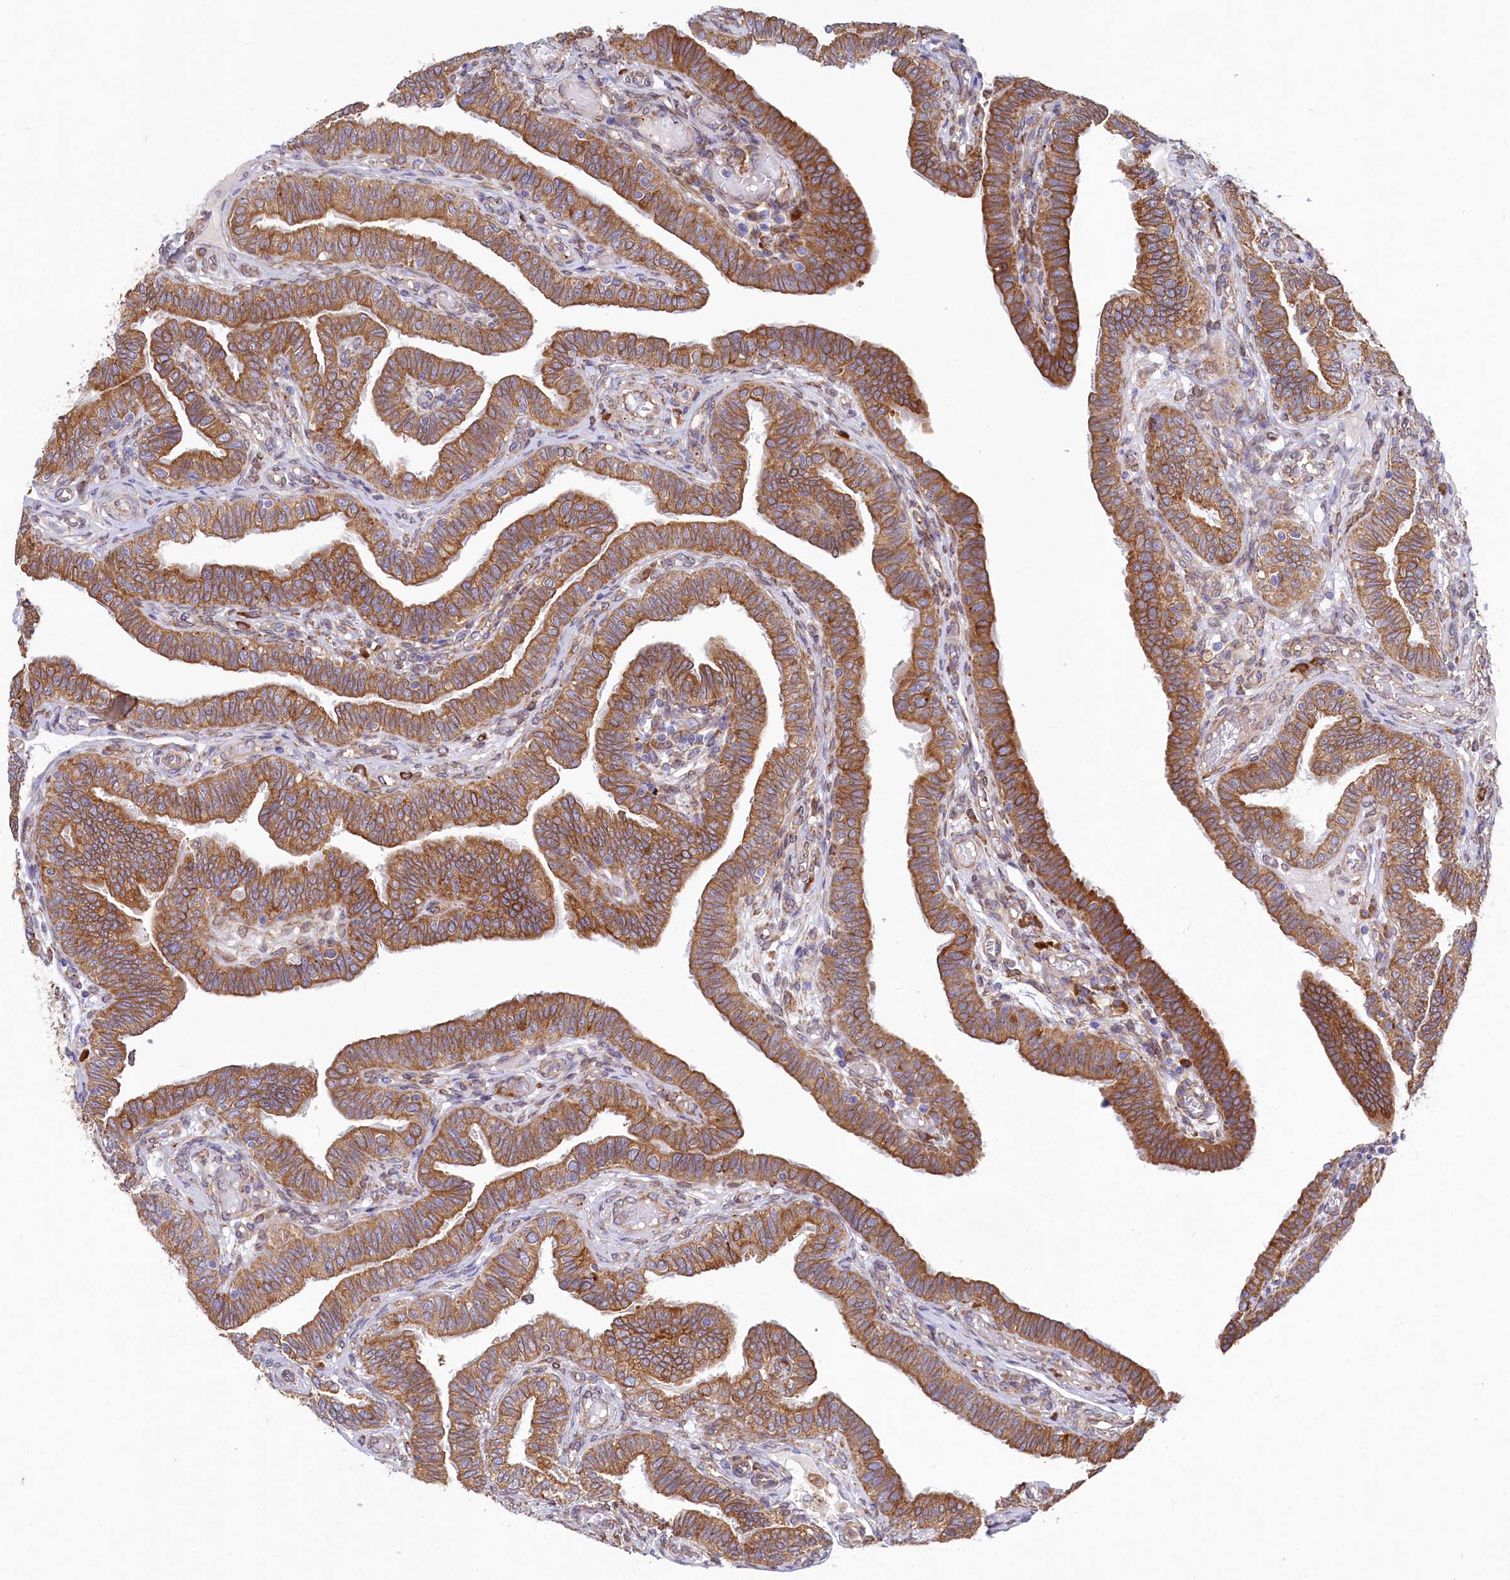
{"staining": {"intensity": "strong", "quantity": ">75%", "location": "cytoplasmic/membranous"}, "tissue": "fallopian tube", "cell_type": "Glandular cells", "image_type": "normal", "snomed": [{"axis": "morphology", "description": "Normal tissue, NOS"}, {"axis": "topography", "description": "Fallopian tube"}], "caption": "Protein staining of benign fallopian tube displays strong cytoplasmic/membranous staining in about >75% of glandular cells. The staining is performed using DAB brown chromogen to label protein expression. The nuclei are counter-stained blue using hematoxylin.", "gene": "CHID1", "patient": {"sex": "female", "age": 39}}